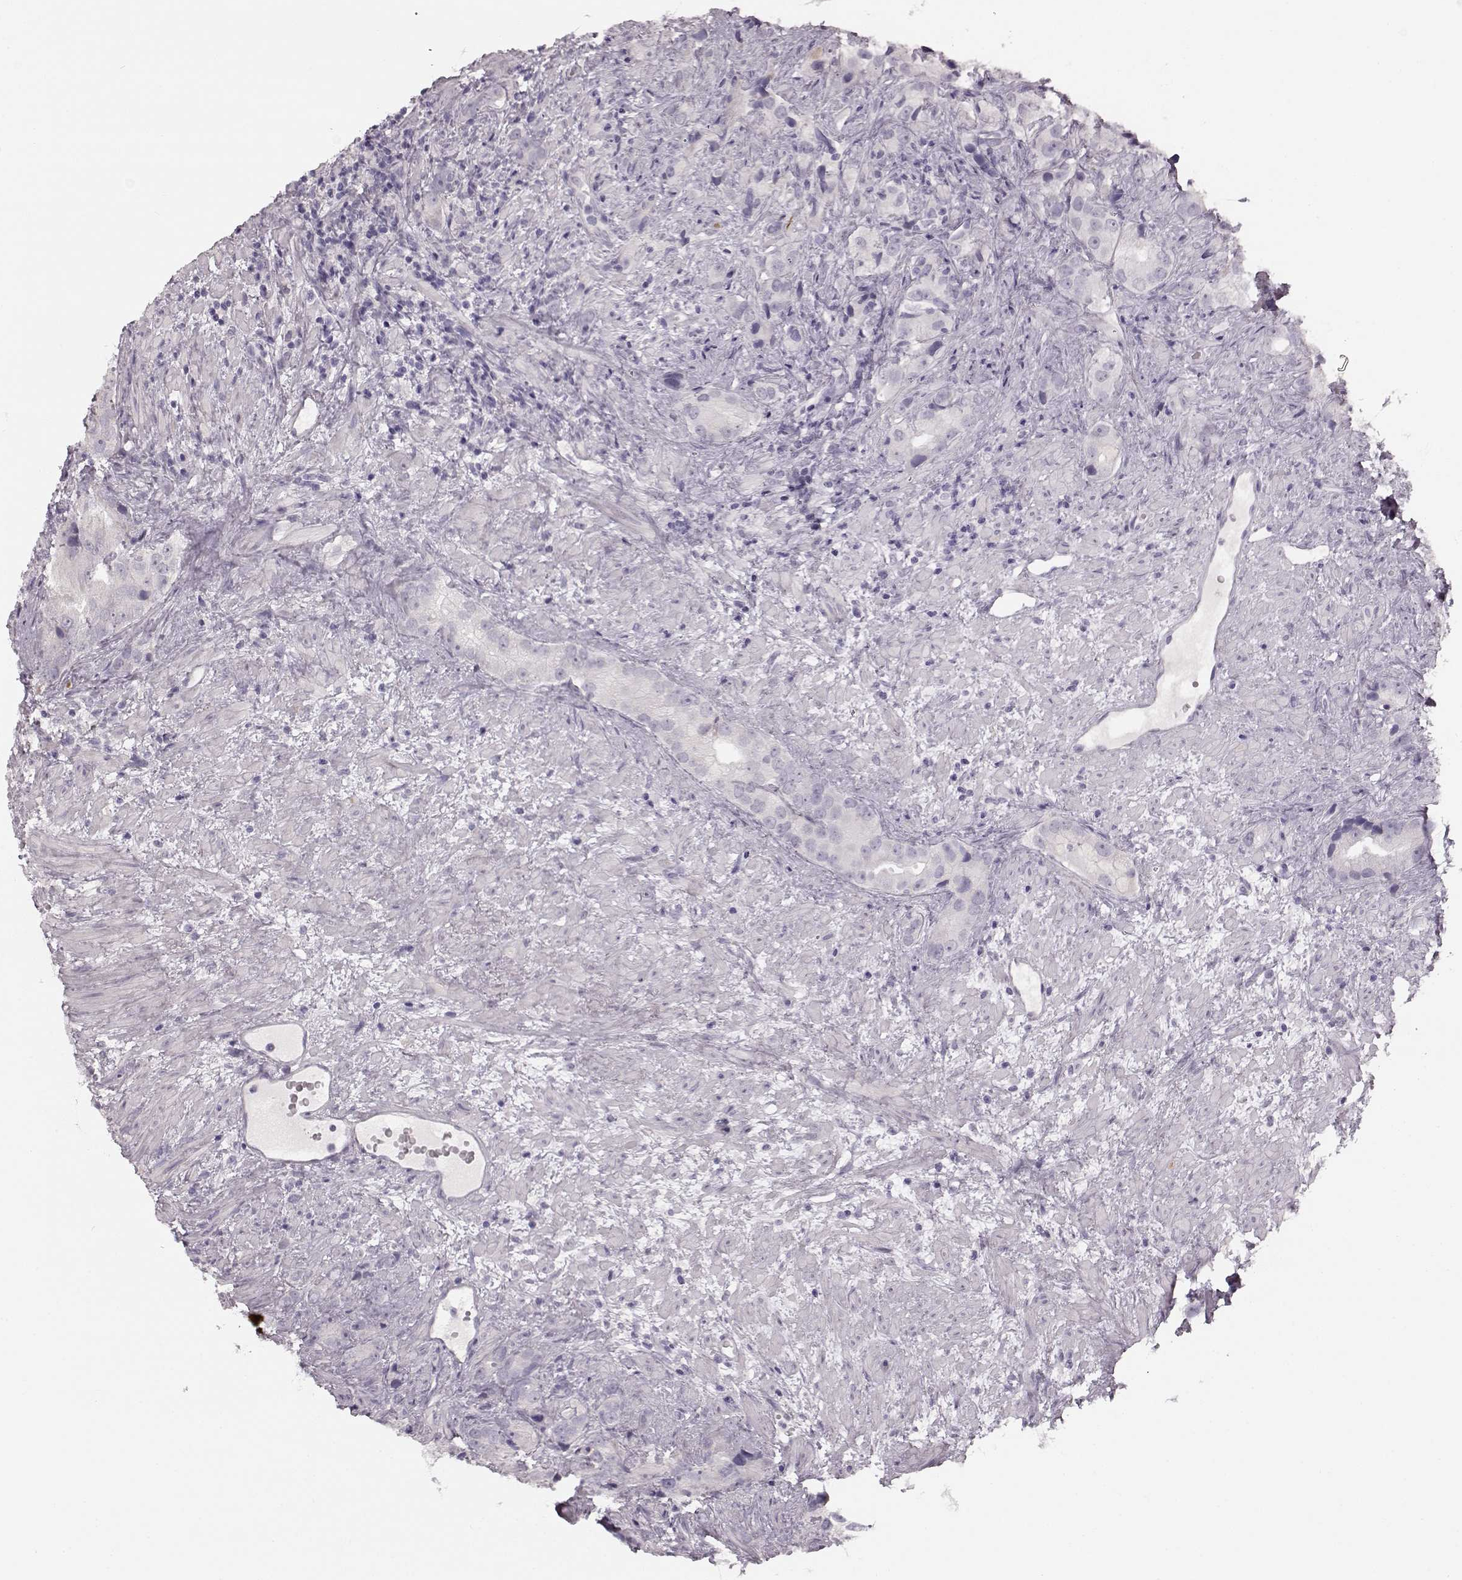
{"staining": {"intensity": "negative", "quantity": "none", "location": "none"}, "tissue": "prostate cancer", "cell_type": "Tumor cells", "image_type": "cancer", "snomed": [{"axis": "morphology", "description": "Adenocarcinoma, High grade"}, {"axis": "topography", "description": "Prostate"}], "caption": "Immunohistochemical staining of high-grade adenocarcinoma (prostate) demonstrates no significant staining in tumor cells. (DAB immunohistochemistry (IHC) with hematoxylin counter stain).", "gene": "MAP6D1", "patient": {"sex": "male", "age": 90}}